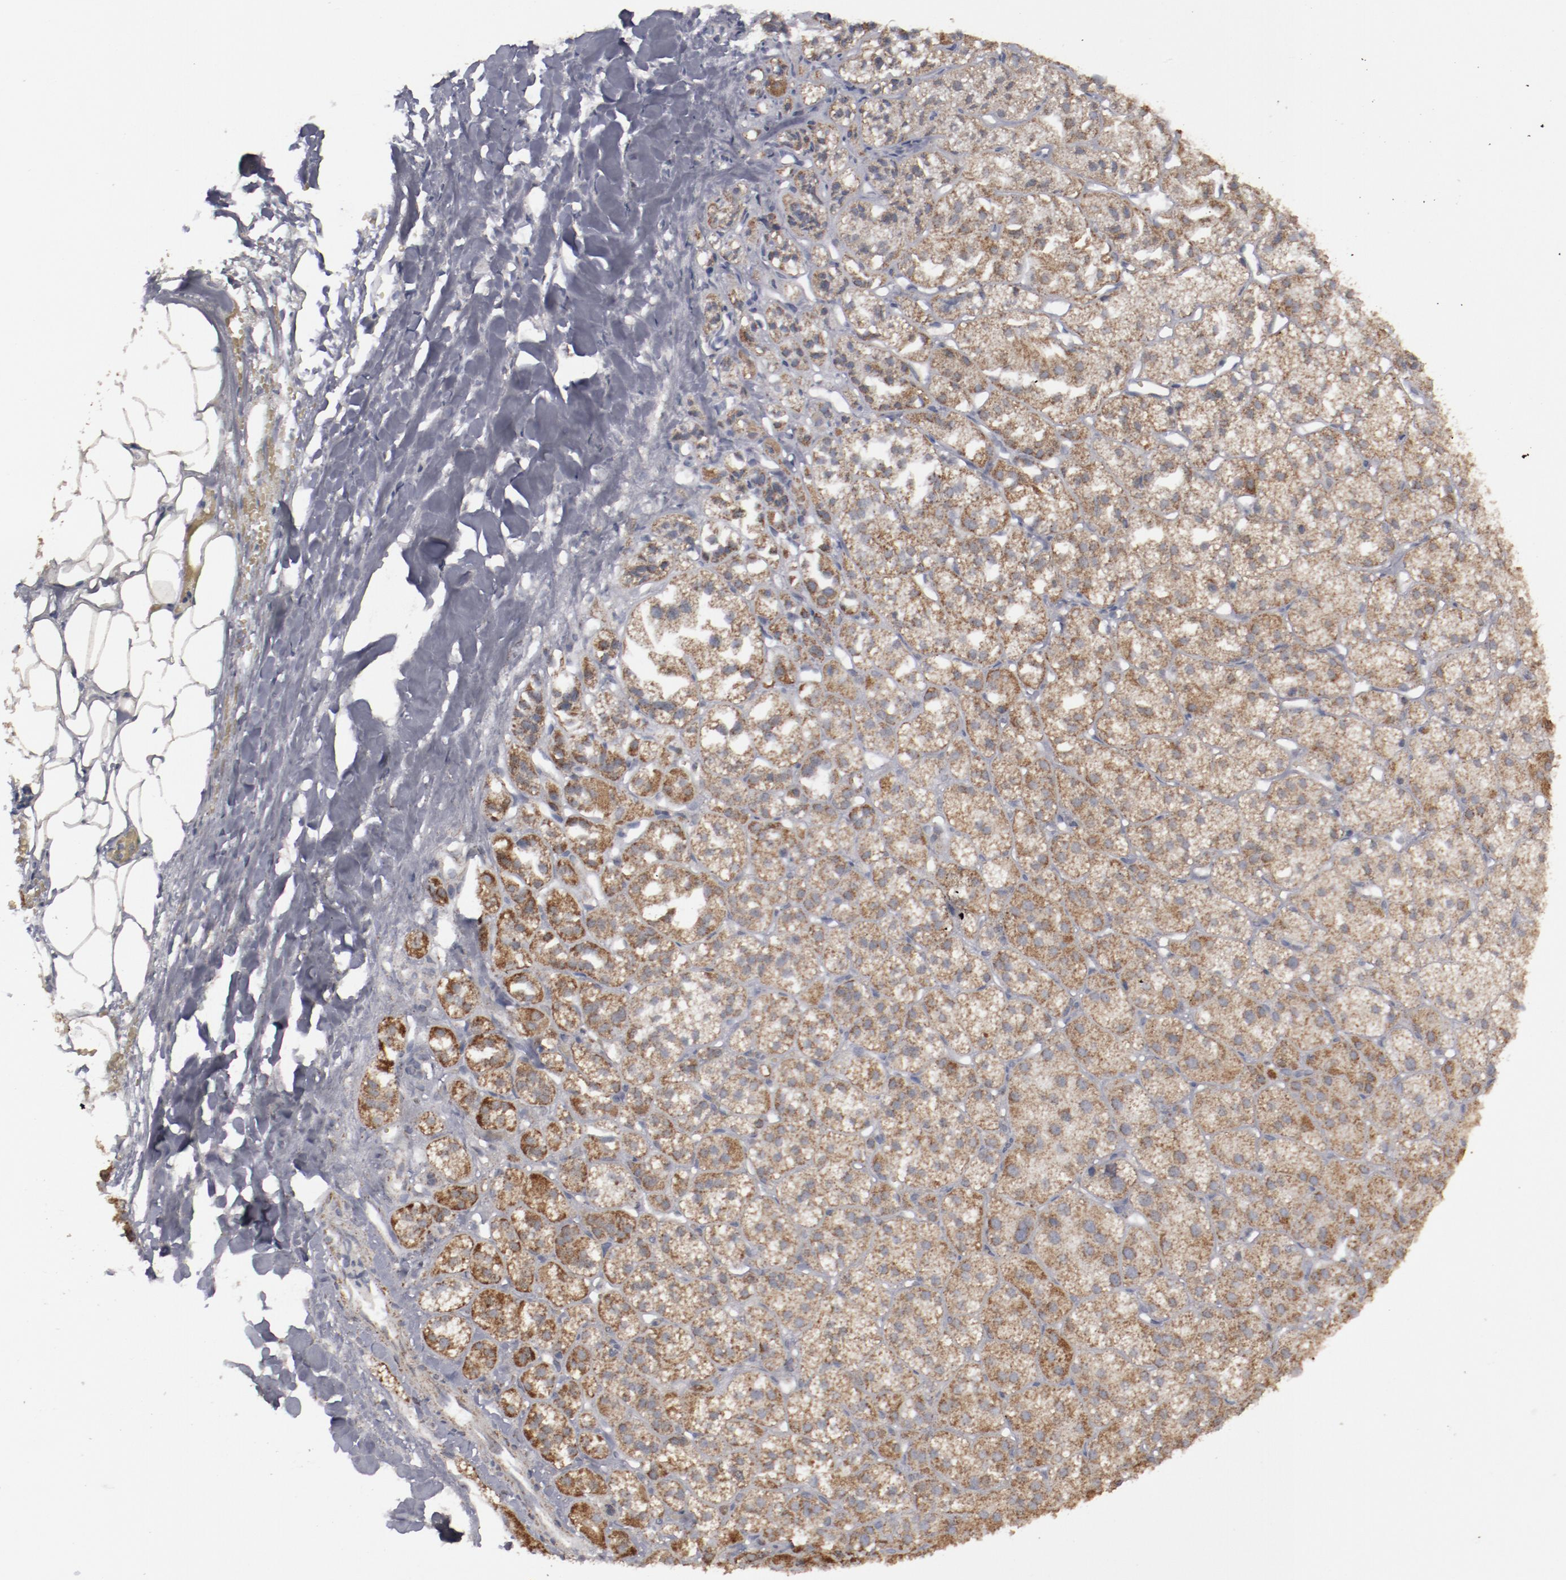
{"staining": {"intensity": "moderate", "quantity": ">75%", "location": "cytoplasmic/membranous"}, "tissue": "adrenal gland", "cell_type": "Glandular cells", "image_type": "normal", "snomed": [{"axis": "morphology", "description": "Normal tissue, NOS"}, {"axis": "topography", "description": "Adrenal gland"}], "caption": "This histopathology image demonstrates IHC staining of unremarkable human adrenal gland, with medium moderate cytoplasmic/membranous staining in about >75% of glandular cells.", "gene": "MYOM2", "patient": {"sex": "female", "age": 71}}